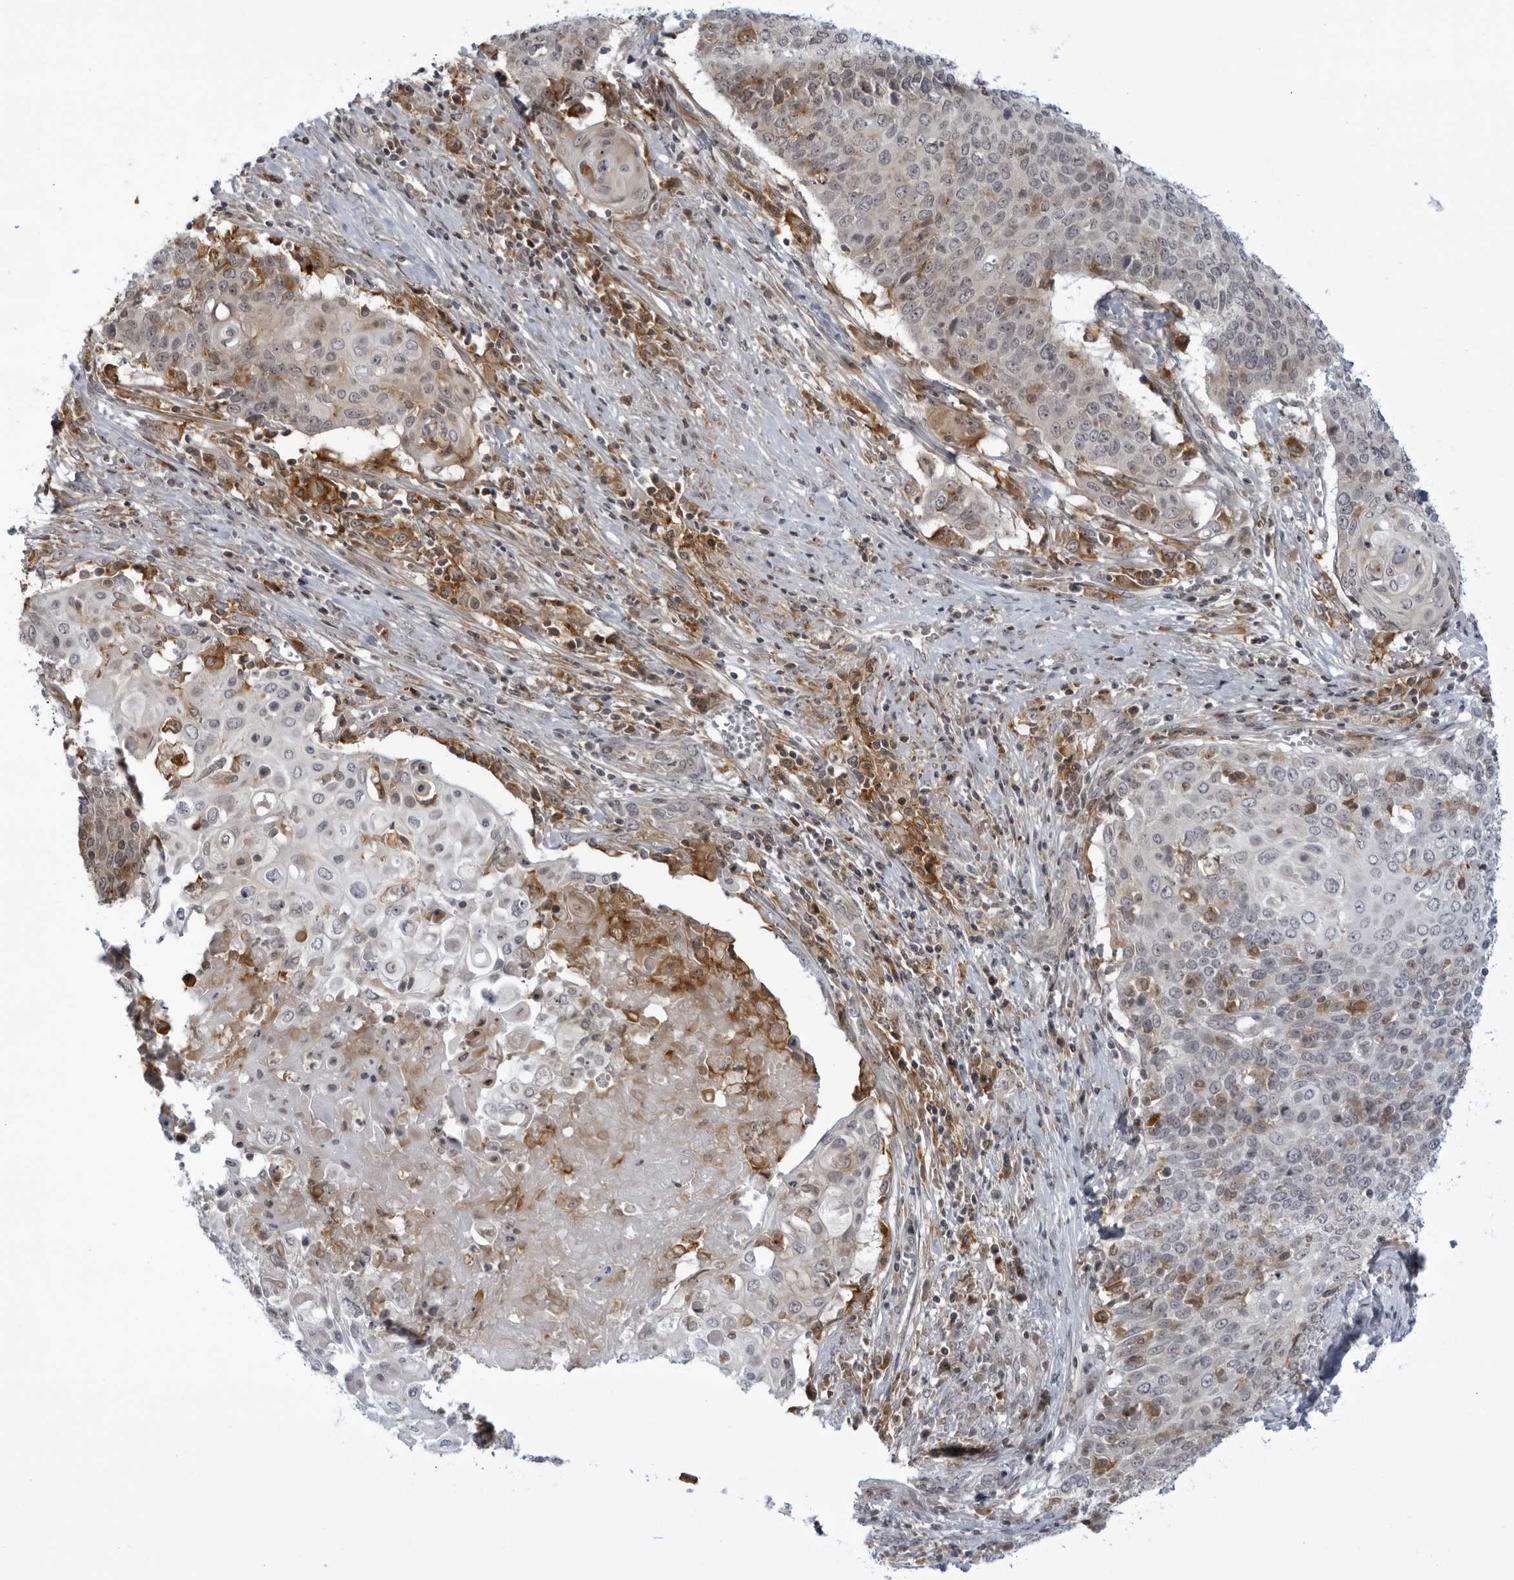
{"staining": {"intensity": "weak", "quantity": "<25%", "location": "cytoplasmic/membranous,nuclear"}, "tissue": "cervical cancer", "cell_type": "Tumor cells", "image_type": "cancer", "snomed": [{"axis": "morphology", "description": "Squamous cell carcinoma, NOS"}, {"axis": "topography", "description": "Cervix"}], "caption": "Photomicrograph shows no protein positivity in tumor cells of squamous cell carcinoma (cervical) tissue. (DAB (3,3'-diaminobenzidine) IHC with hematoxylin counter stain).", "gene": "DTL", "patient": {"sex": "female", "age": 39}}